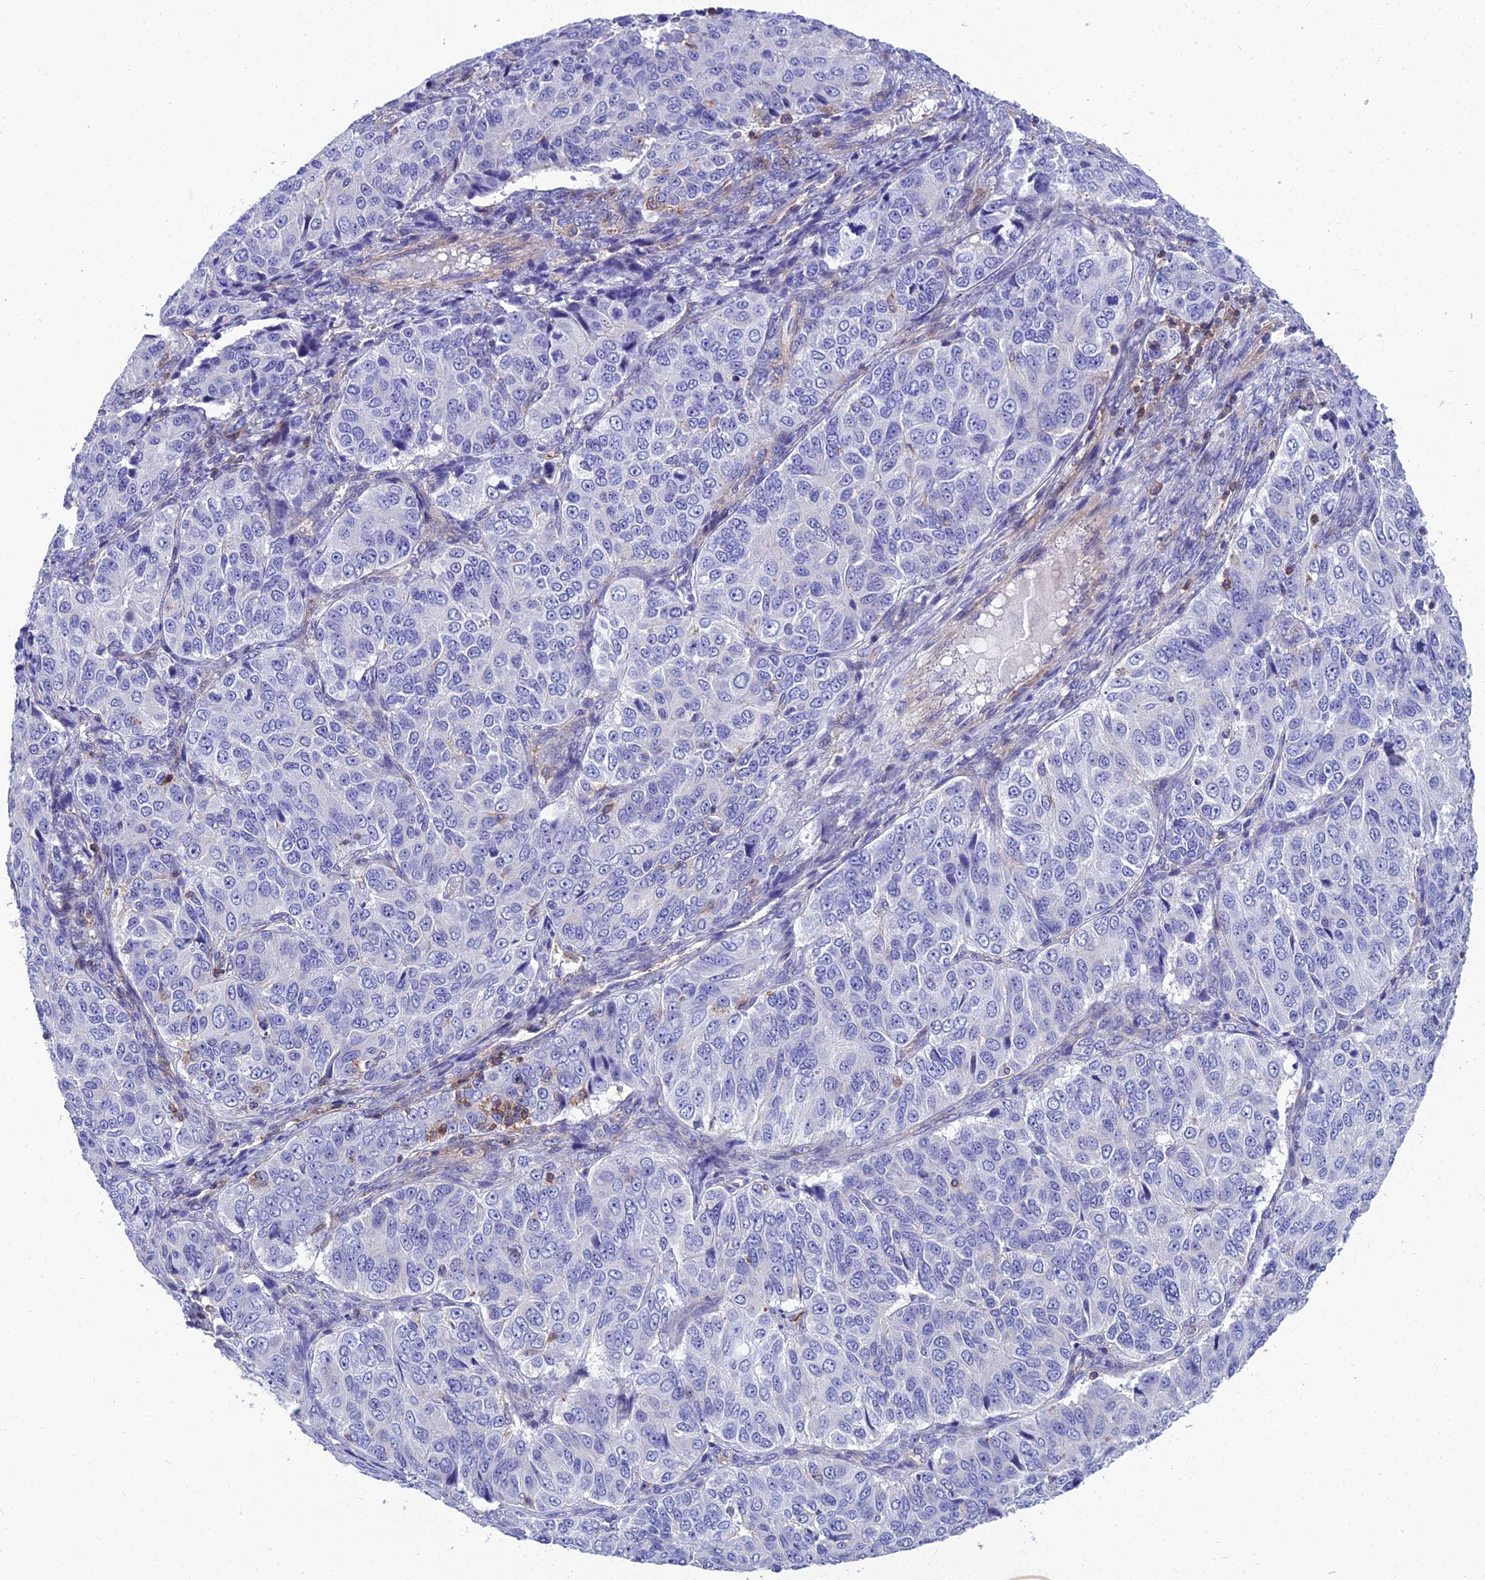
{"staining": {"intensity": "negative", "quantity": "none", "location": "none"}, "tissue": "ovarian cancer", "cell_type": "Tumor cells", "image_type": "cancer", "snomed": [{"axis": "morphology", "description": "Carcinoma, endometroid"}, {"axis": "topography", "description": "Ovary"}], "caption": "This image is of ovarian endometroid carcinoma stained with IHC to label a protein in brown with the nuclei are counter-stained blue. There is no positivity in tumor cells.", "gene": "PPP1R18", "patient": {"sex": "female", "age": 51}}